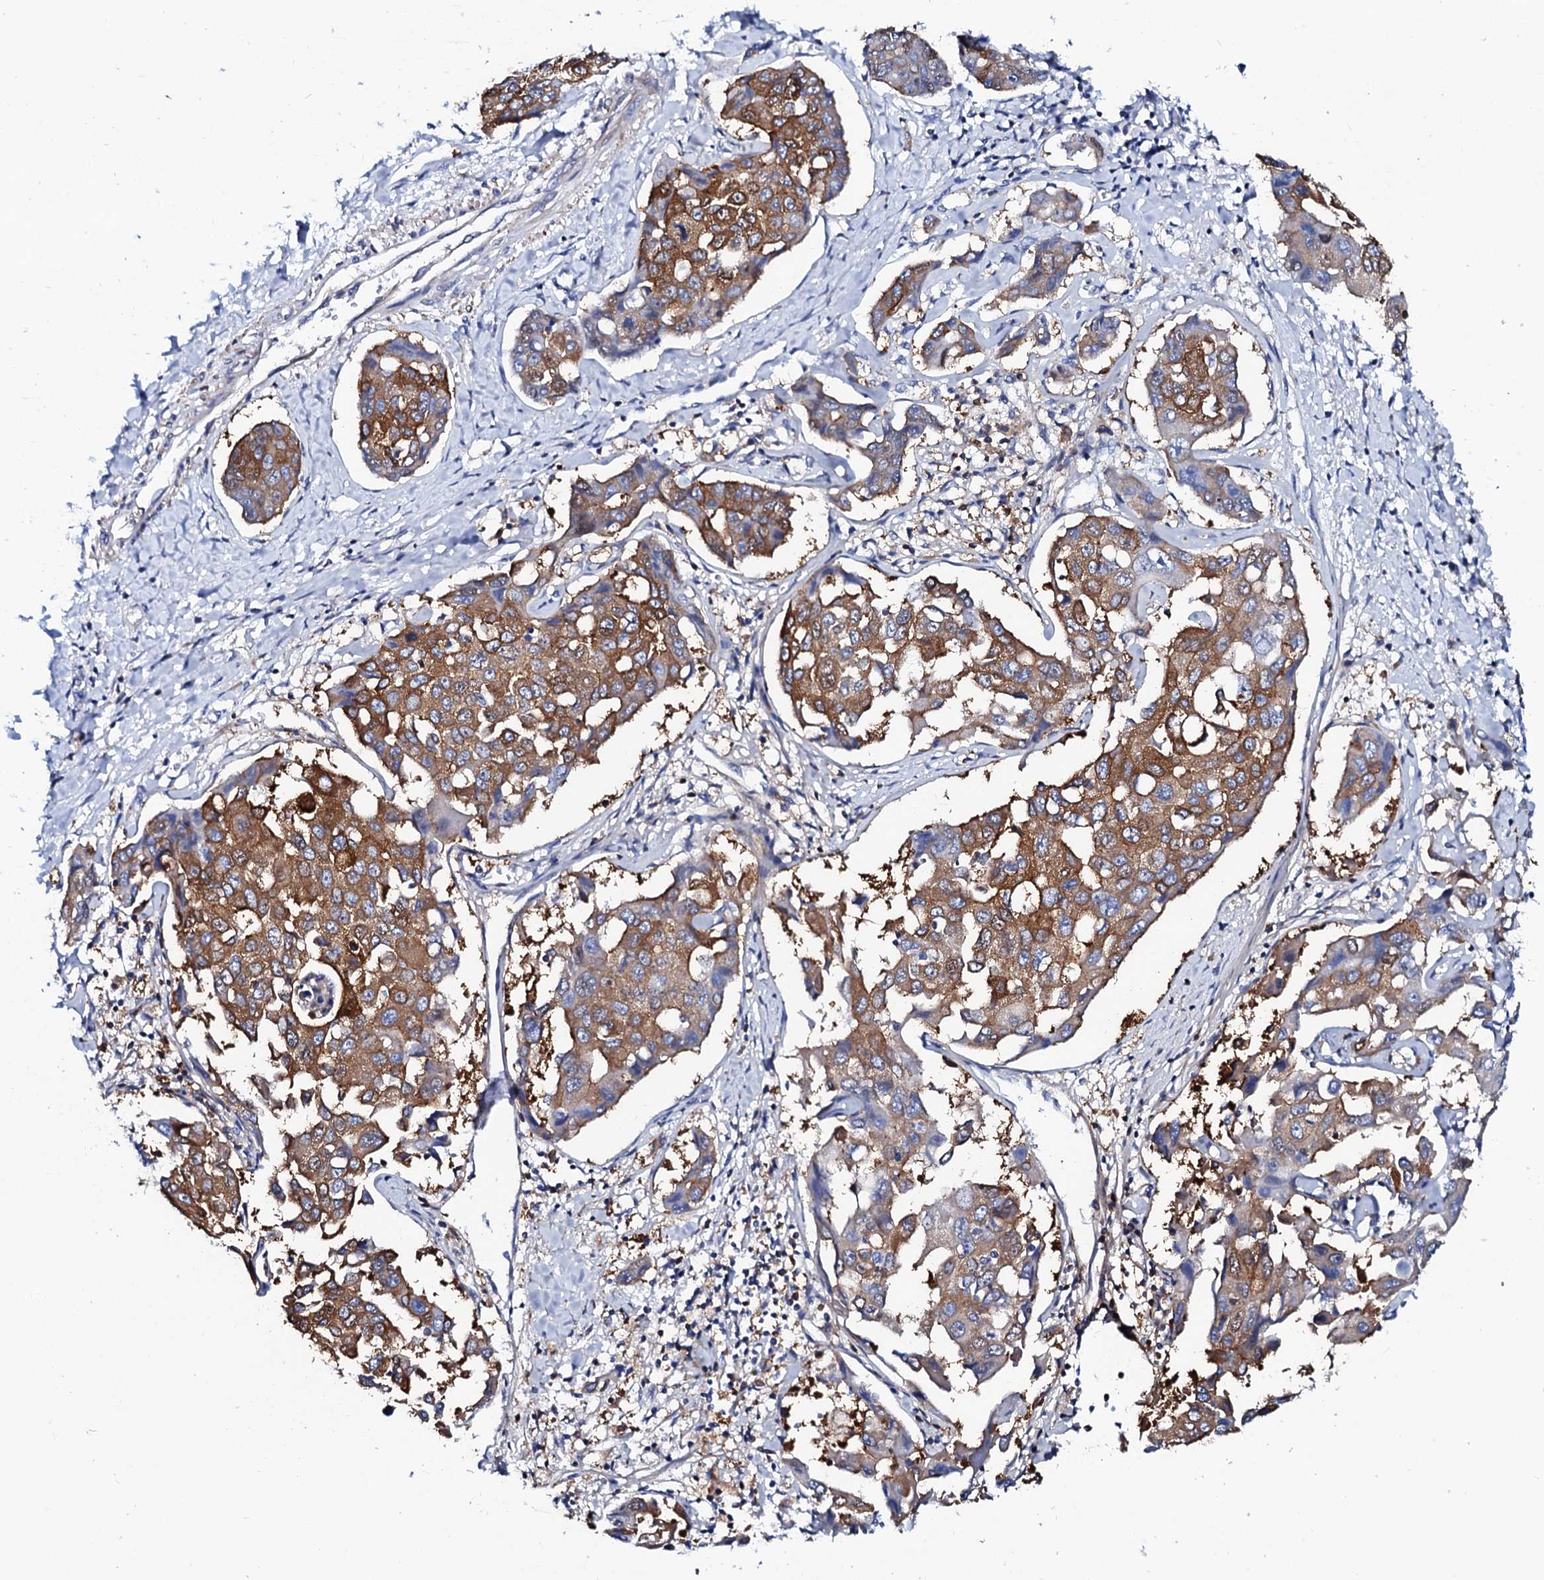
{"staining": {"intensity": "moderate", "quantity": "25%-75%", "location": "cytoplasmic/membranous"}, "tissue": "liver cancer", "cell_type": "Tumor cells", "image_type": "cancer", "snomed": [{"axis": "morphology", "description": "Cholangiocarcinoma"}, {"axis": "topography", "description": "Liver"}], "caption": "Human liver cholangiocarcinoma stained for a protein (brown) shows moderate cytoplasmic/membranous positive staining in approximately 25%-75% of tumor cells.", "gene": "GLB1L3", "patient": {"sex": "male", "age": 59}}